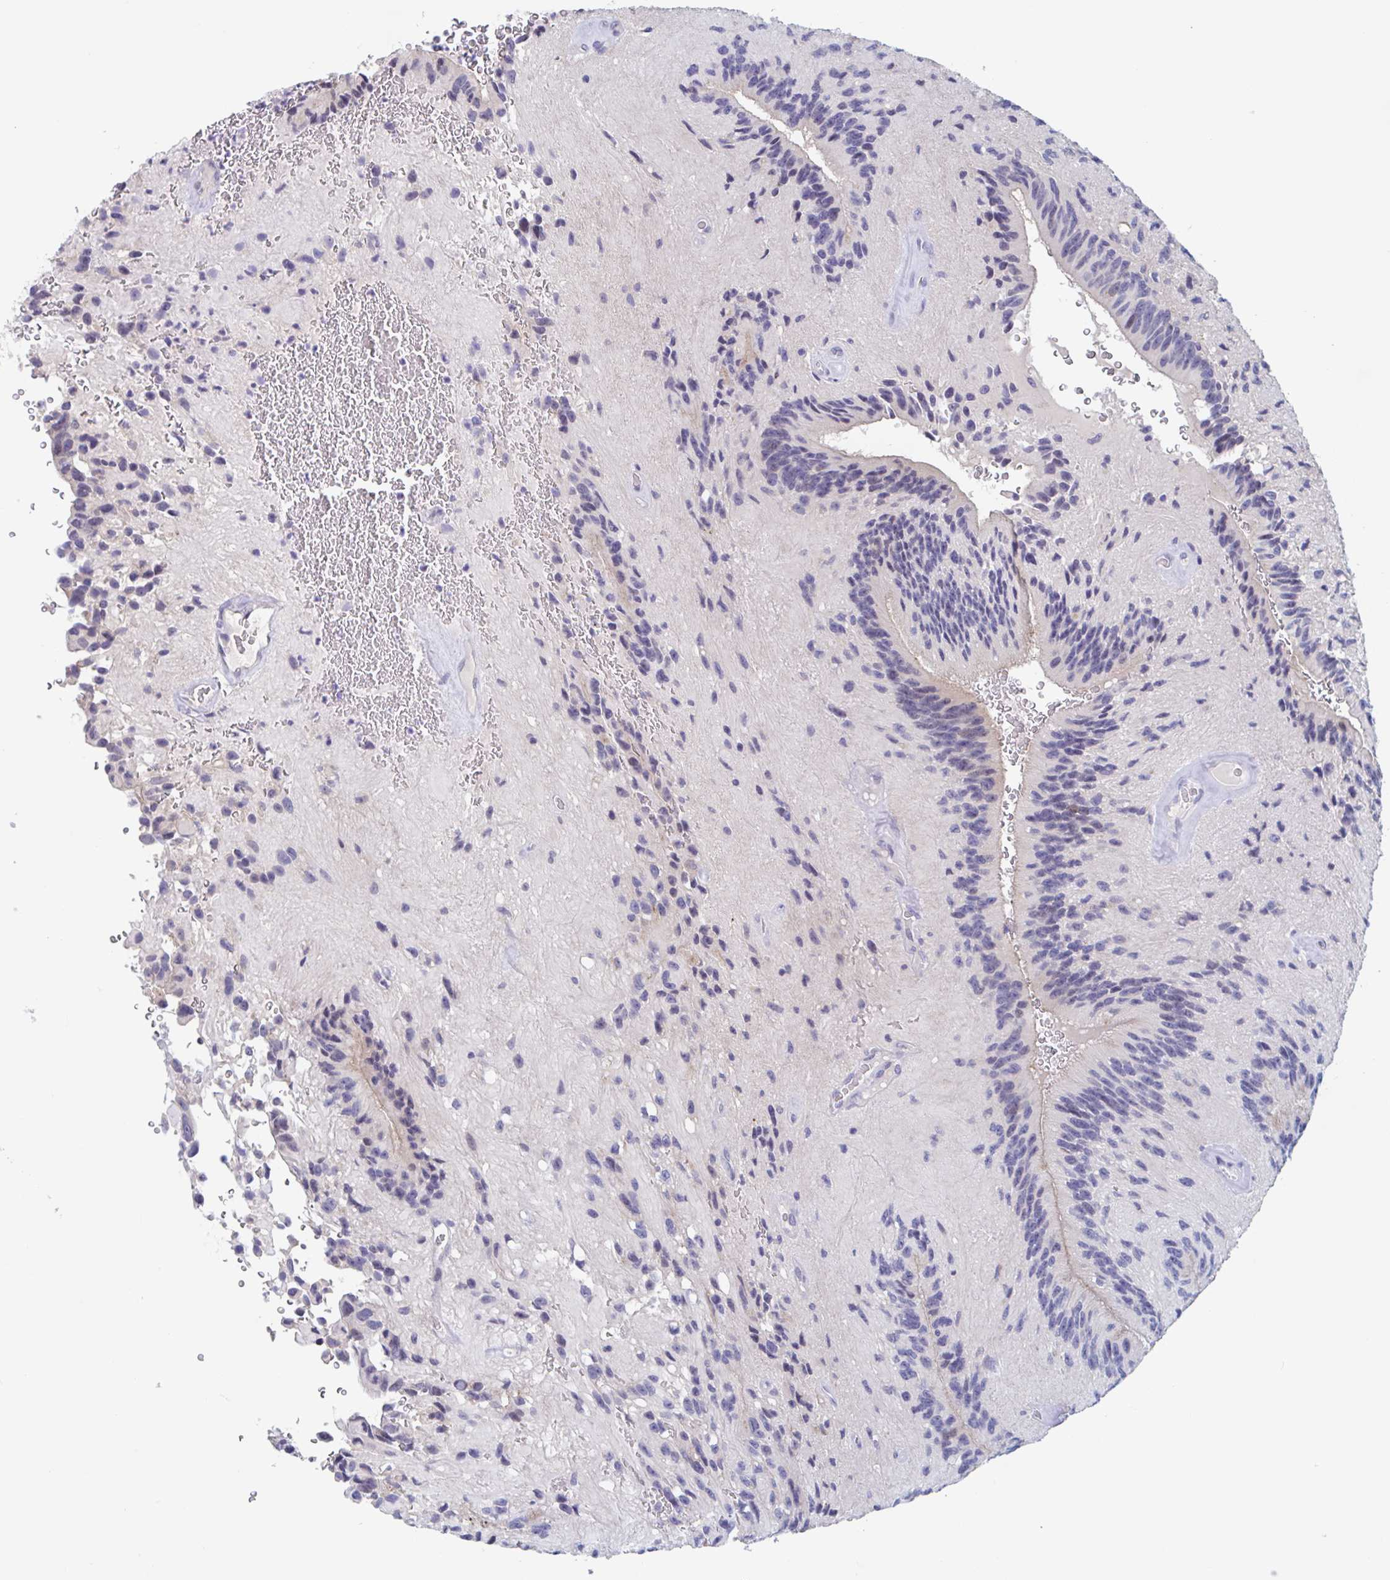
{"staining": {"intensity": "negative", "quantity": "none", "location": "none"}, "tissue": "glioma", "cell_type": "Tumor cells", "image_type": "cancer", "snomed": [{"axis": "morphology", "description": "Glioma, malignant, Low grade"}, {"axis": "topography", "description": "Brain"}], "caption": "Immunohistochemistry image of glioma stained for a protein (brown), which exhibits no staining in tumor cells.", "gene": "UNKL", "patient": {"sex": "male", "age": 31}}